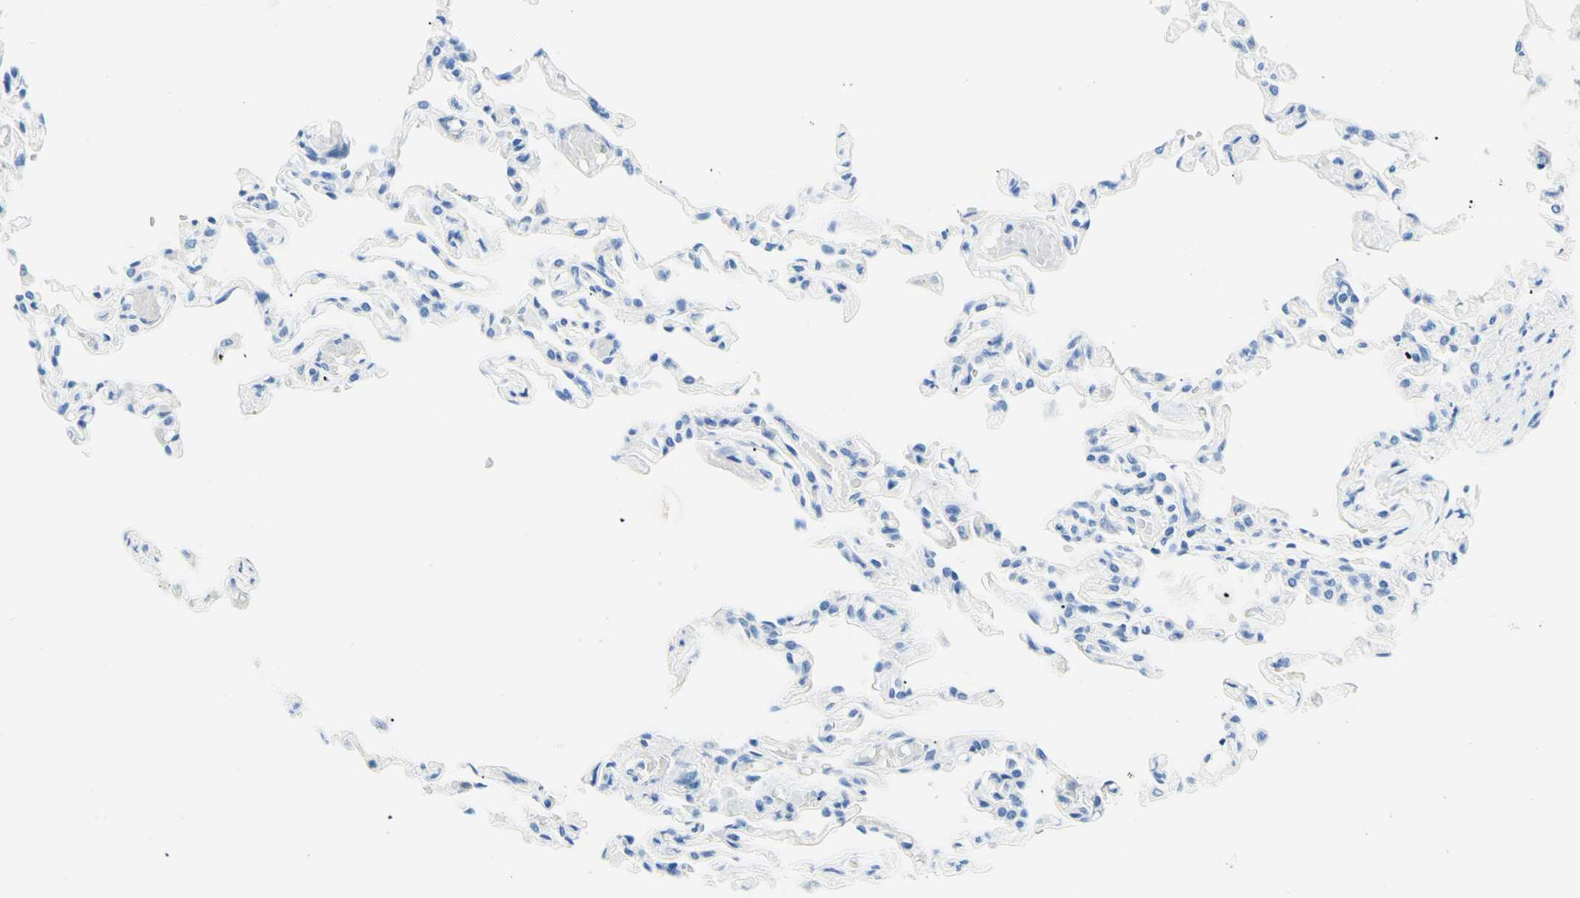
{"staining": {"intensity": "negative", "quantity": "none", "location": "none"}, "tissue": "lung", "cell_type": "Alveolar cells", "image_type": "normal", "snomed": [{"axis": "morphology", "description": "Normal tissue, NOS"}, {"axis": "topography", "description": "Lung"}], "caption": "Alveolar cells show no significant protein staining in normal lung. (Stains: DAB (3,3'-diaminobenzidine) IHC with hematoxylin counter stain, Microscopy: brightfield microscopy at high magnification).", "gene": "MYH2", "patient": {"sex": "male", "age": 21}}